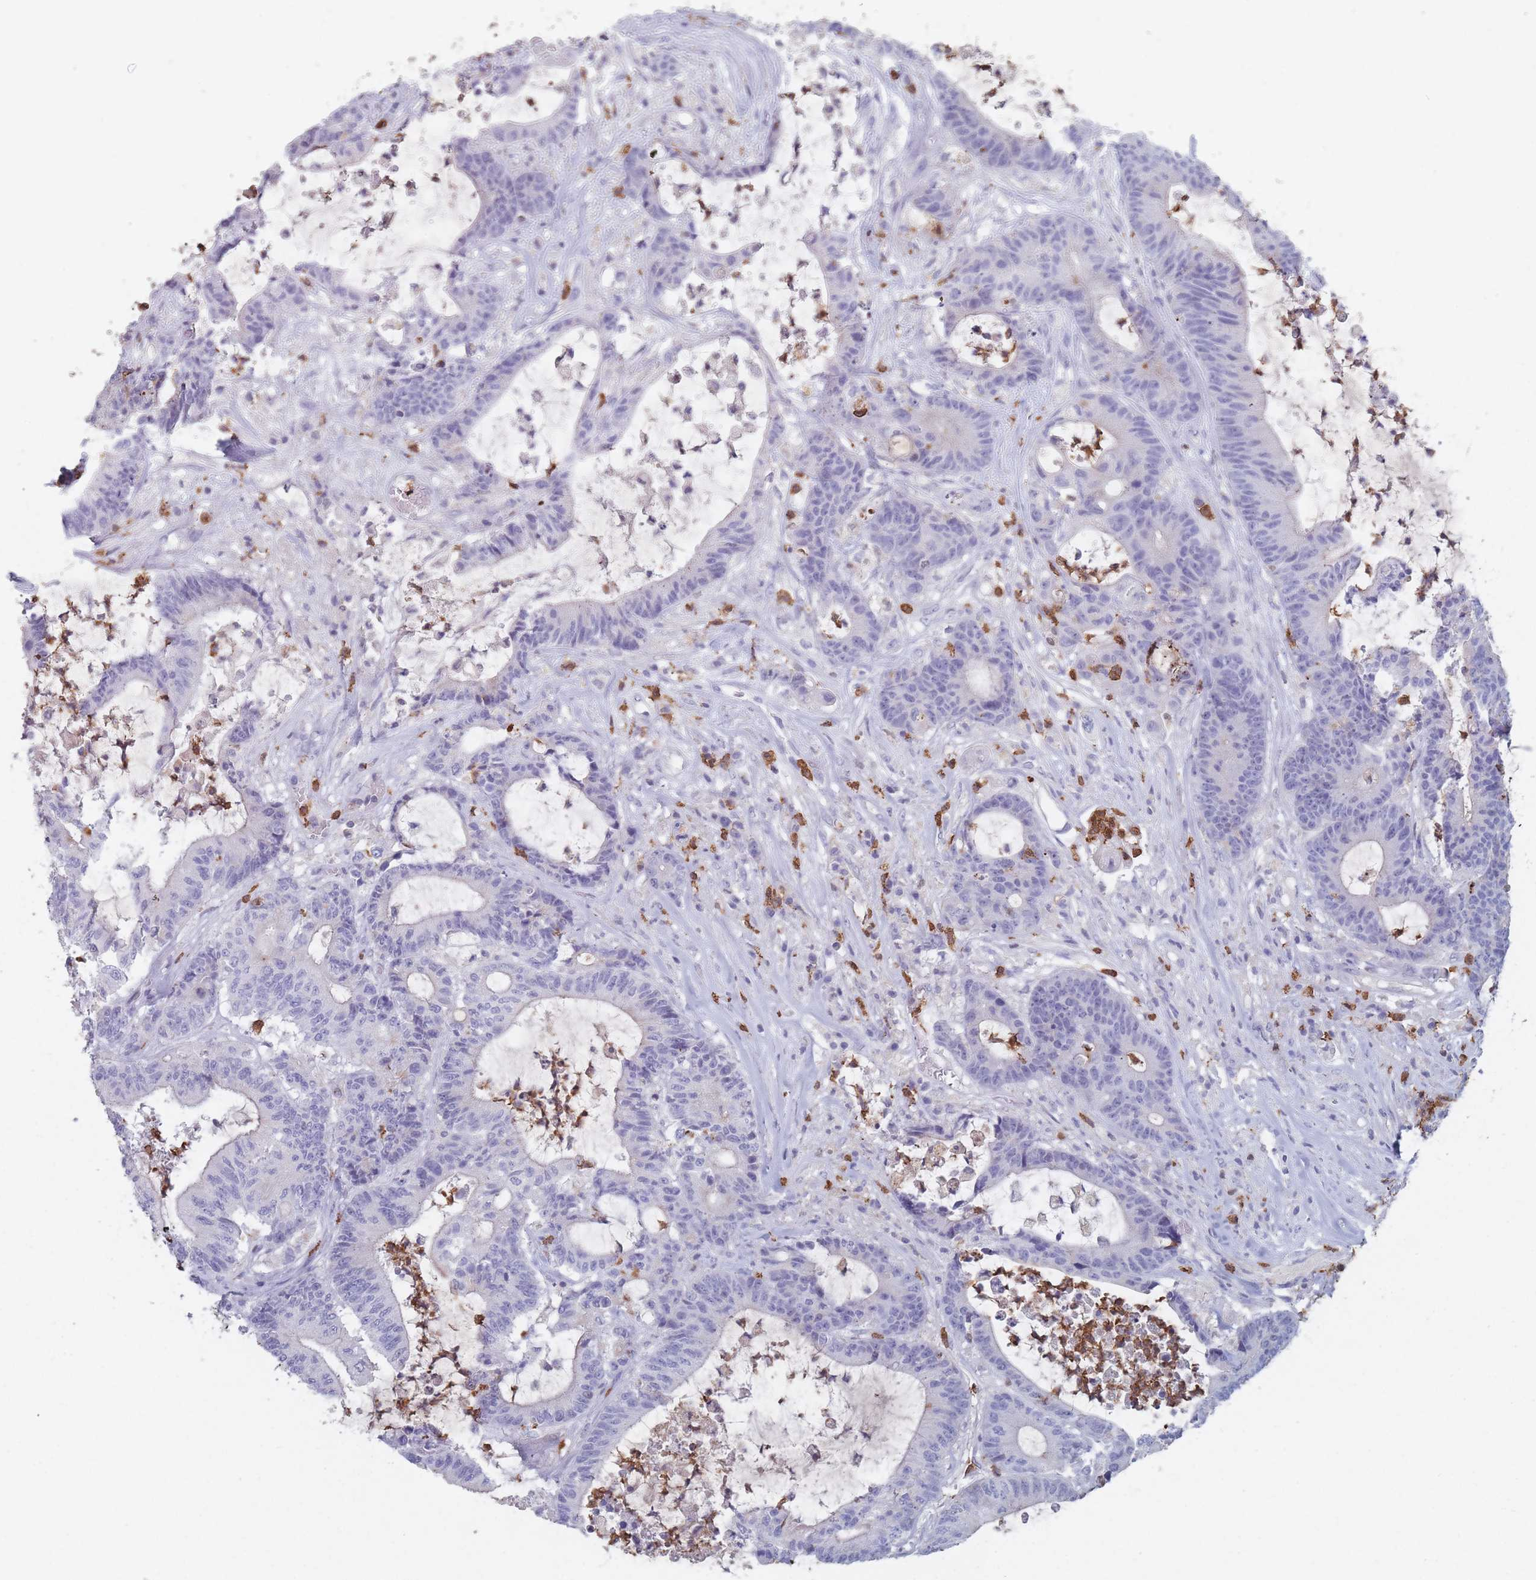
{"staining": {"intensity": "negative", "quantity": "none", "location": "none"}, "tissue": "colorectal cancer", "cell_type": "Tumor cells", "image_type": "cancer", "snomed": [{"axis": "morphology", "description": "Adenocarcinoma, NOS"}, {"axis": "topography", "description": "Colon"}], "caption": "An image of human adenocarcinoma (colorectal) is negative for staining in tumor cells.", "gene": "ATP1A3", "patient": {"sex": "female", "age": 84}}